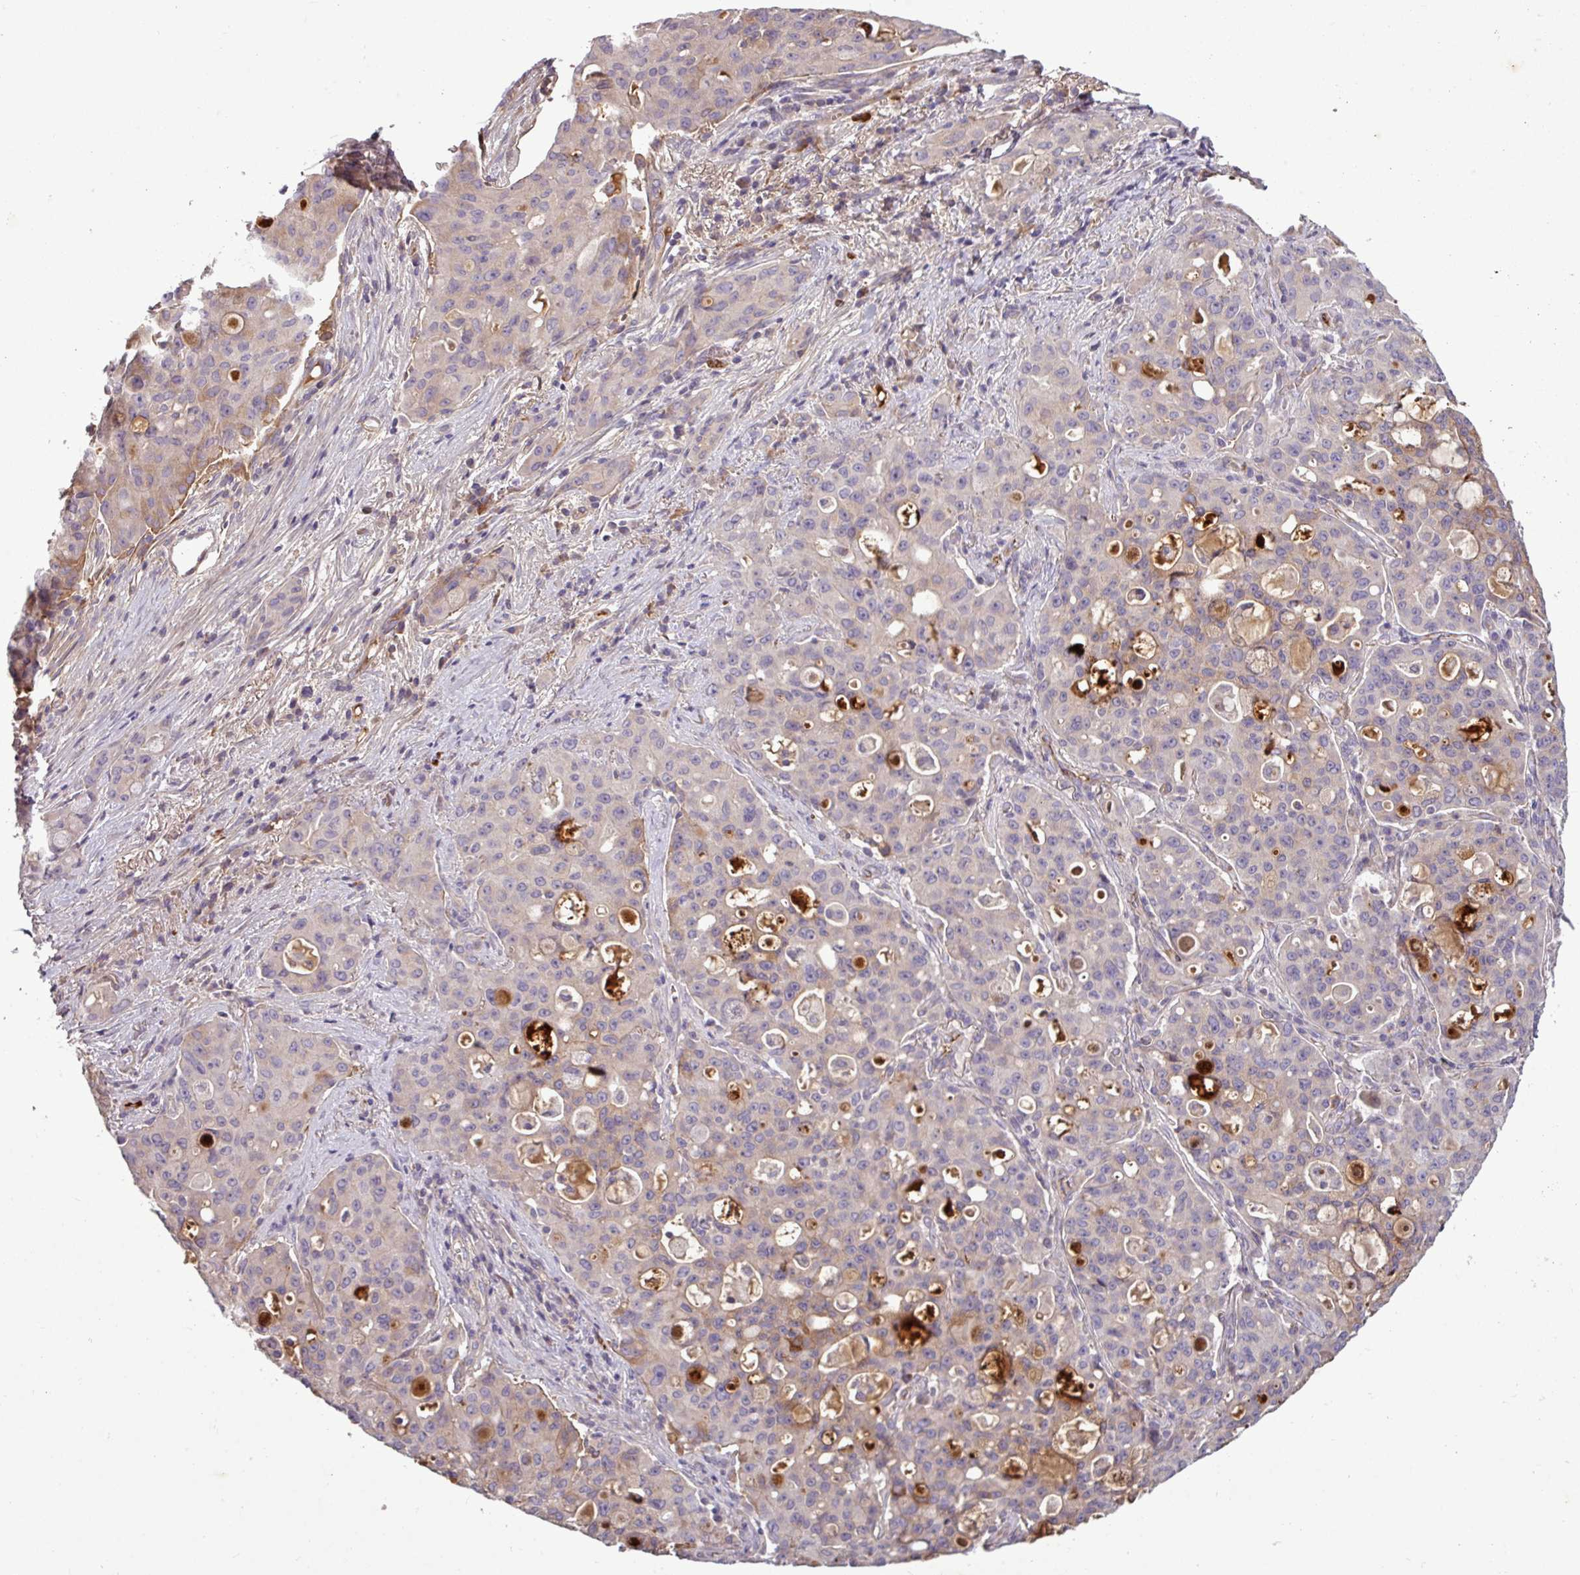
{"staining": {"intensity": "weak", "quantity": "<25%", "location": "cytoplasmic/membranous"}, "tissue": "lung cancer", "cell_type": "Tumor cells", "image_type": "cancer", "snomed": [{"axis": "morphology", "description": "Adenocarcinoma, NOS"}, {"axis": "topography", "description": "Lung"}], "caption": "The micrograph reveals no staining of tumor cells in lung cancer.", "gene": "C4B", "patient": {"sex": "female", "age": 44}}